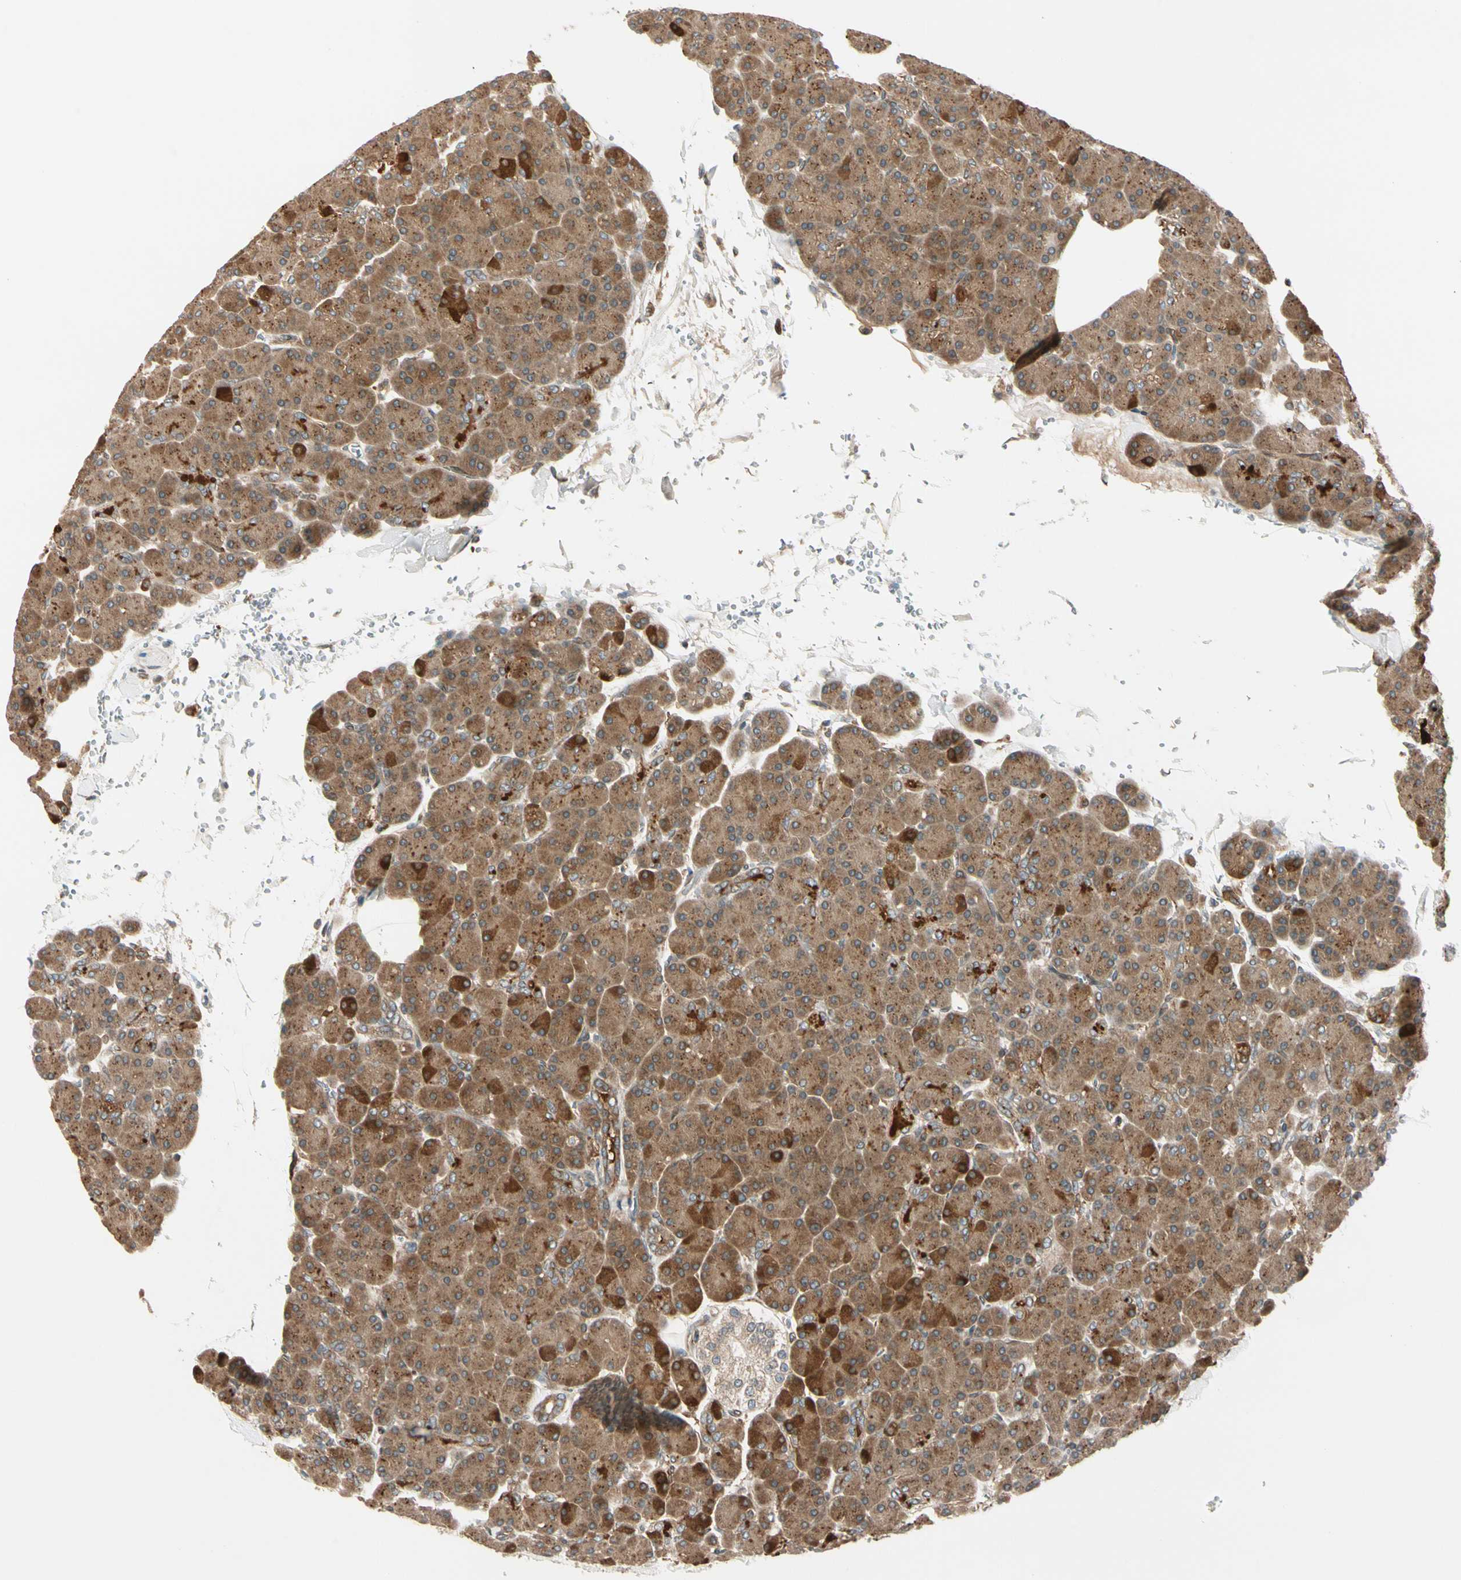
{"staining": {"intensity": "moderate", "quantity": ">75%", "location": "cytoplasmic/membranous"}, "tissue": "pancreas", "cell_type": "Exocrine glandular cells", "image_type": "normal", "snomed": [{"axis": "morphology", "description": "Normal tissue, NOS"}, {"axis": "topography", "description": "Pancreas"}], "caption": "A histopathology image of human pancreas stained for a protein shows moderate cytoplasmic/membranous brown staining in exocrine glandular cells.", "gene": "TRIO", "patient": {"sex": "female", "age": 43}}